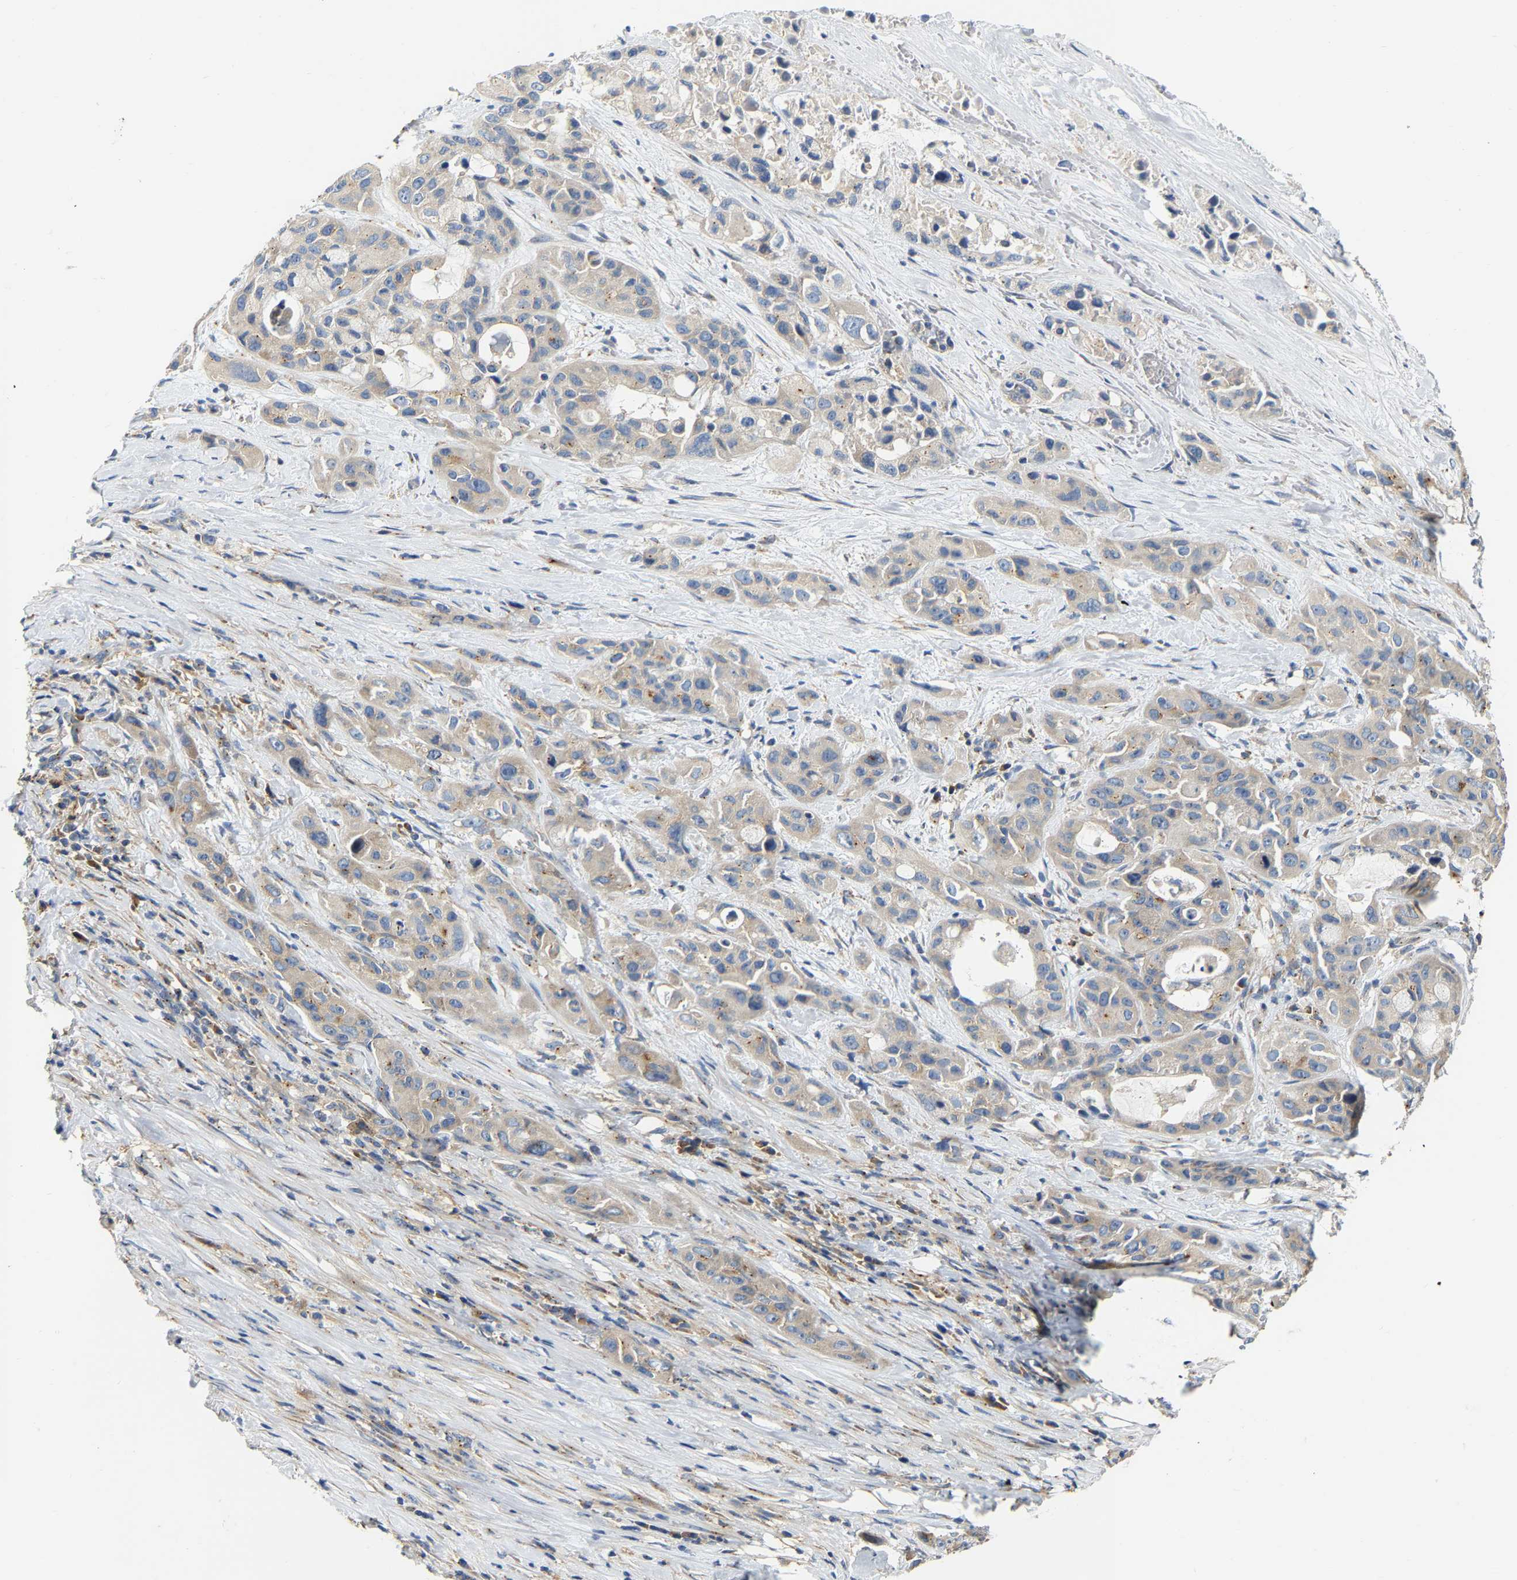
{"staining": {"intensity": "weak", "quantity": ">75%", "location": "cytoplasmic/membranous"}, "tissue": "pancreatic cancer", "cell_type": "Tumor cells", "image_type": "cancer", "snomed": [{"axis": "morphology", "description": "Adenocarcinoma, NOS"}, {"axis": "topography", "description": "Pancreas"}], "caption": "Weak cytoplasmic/membranous protein positivity is identified in approximately >75% of tumor cells in adenocarcinoma (pancreatic). (DAB (3,3'-diaminobenzidine) = brown stain, brightfield microscopy at high magnification).", "gene": "PCNT", "patient": {"sex": "male", "age": 53}}